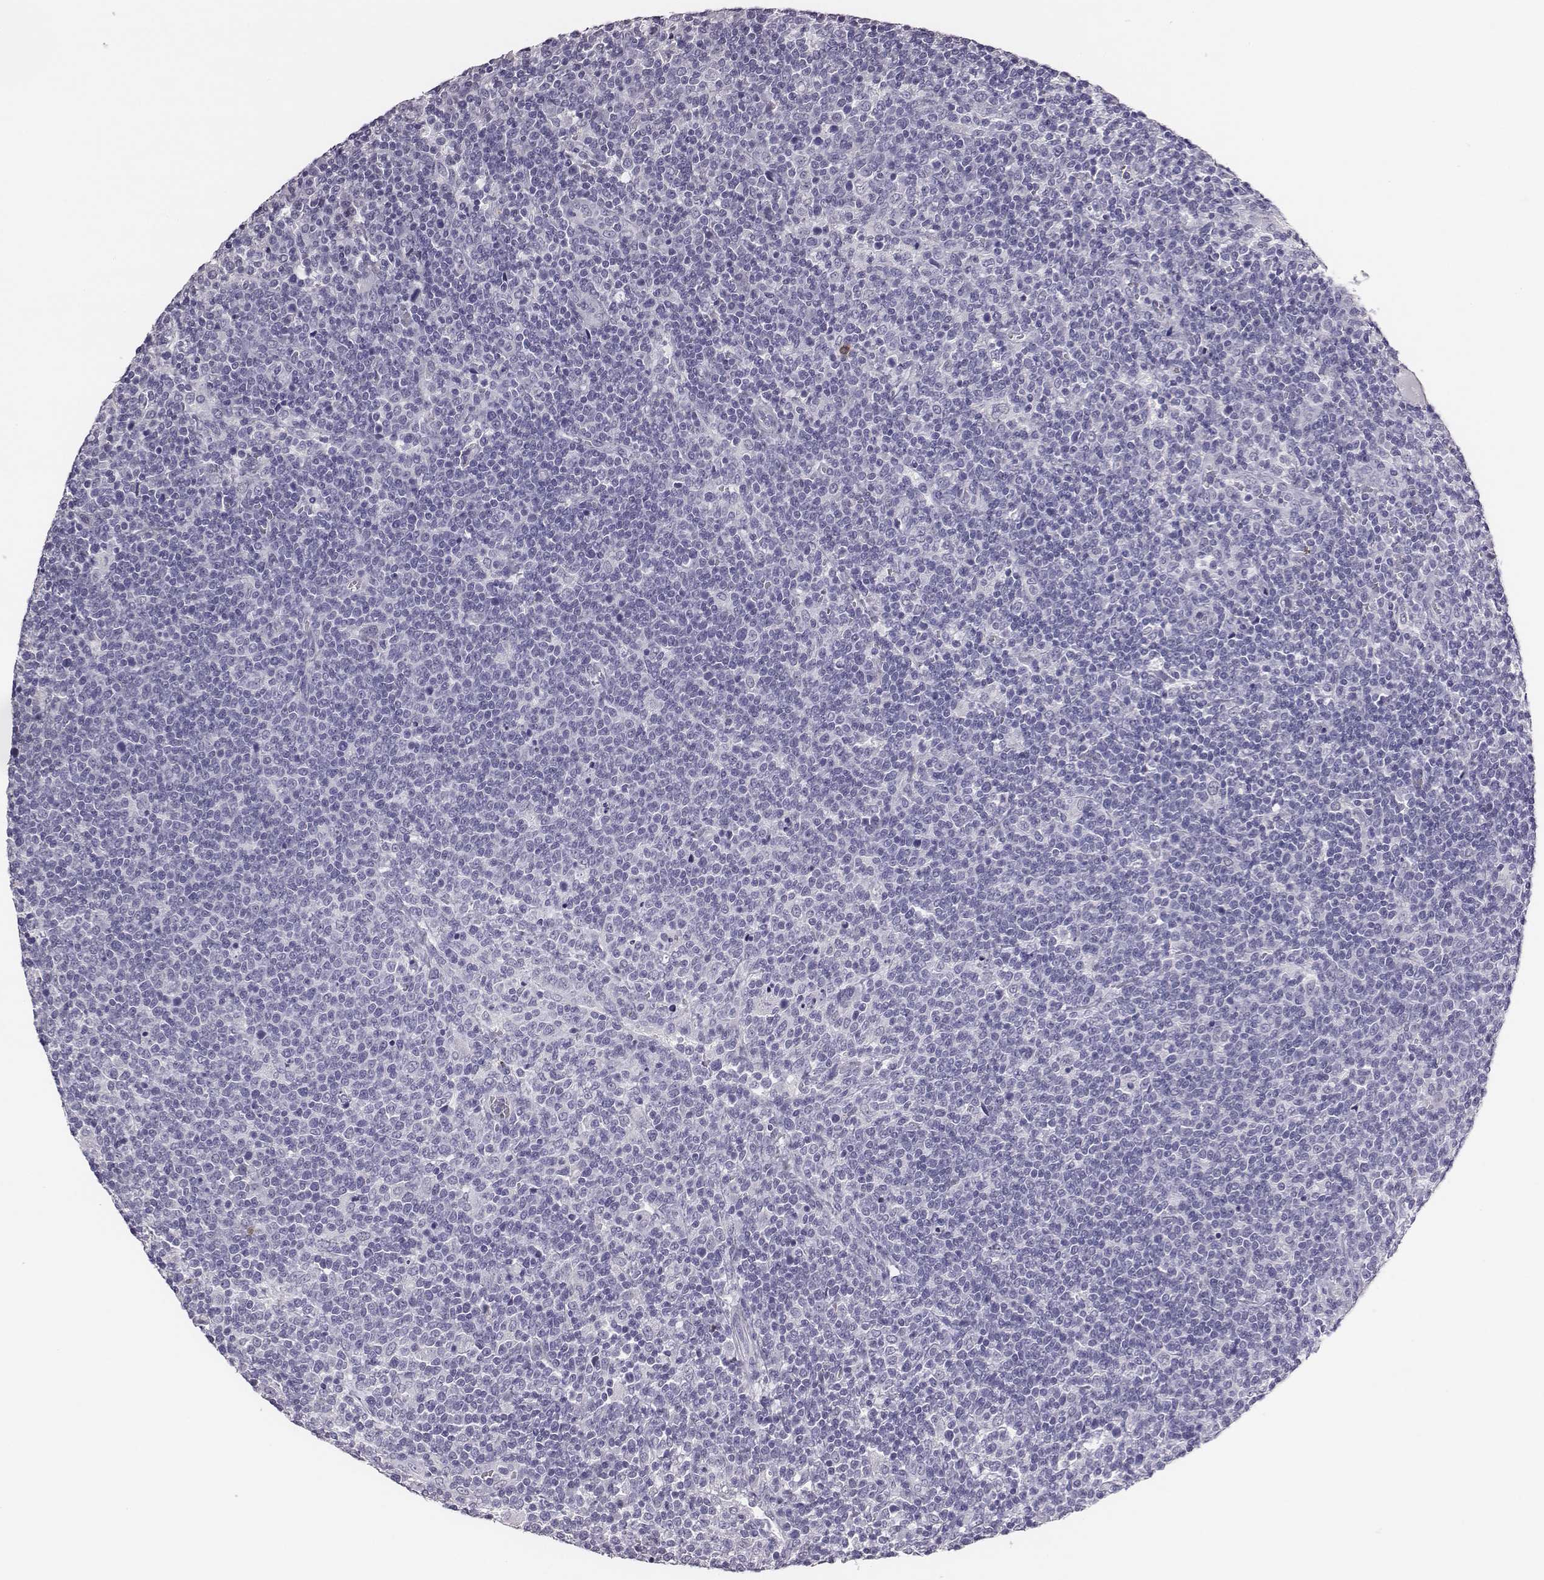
{"staining": {"intensity": "negative", "quantity": "none", "location": "none"}, "tissue": "lymphoma", "cell_type": "Tumor cells", "image_type": "cancer", "snomed": [{"axis": "morphology", "description": "Malignant lymphoma, non-Hodgkin's type, High grade"}, {"axis": "topography", "description": "Lymph node"}], "caption": "A high-resolution histopathology image shows IHC staining of high-grade malignant lymphoma, non-Hodgkin's type, which displays no significant positivity in tumor cells.", "gene": "ACOD1", "patient": {"sex": "male", "age": 61}}